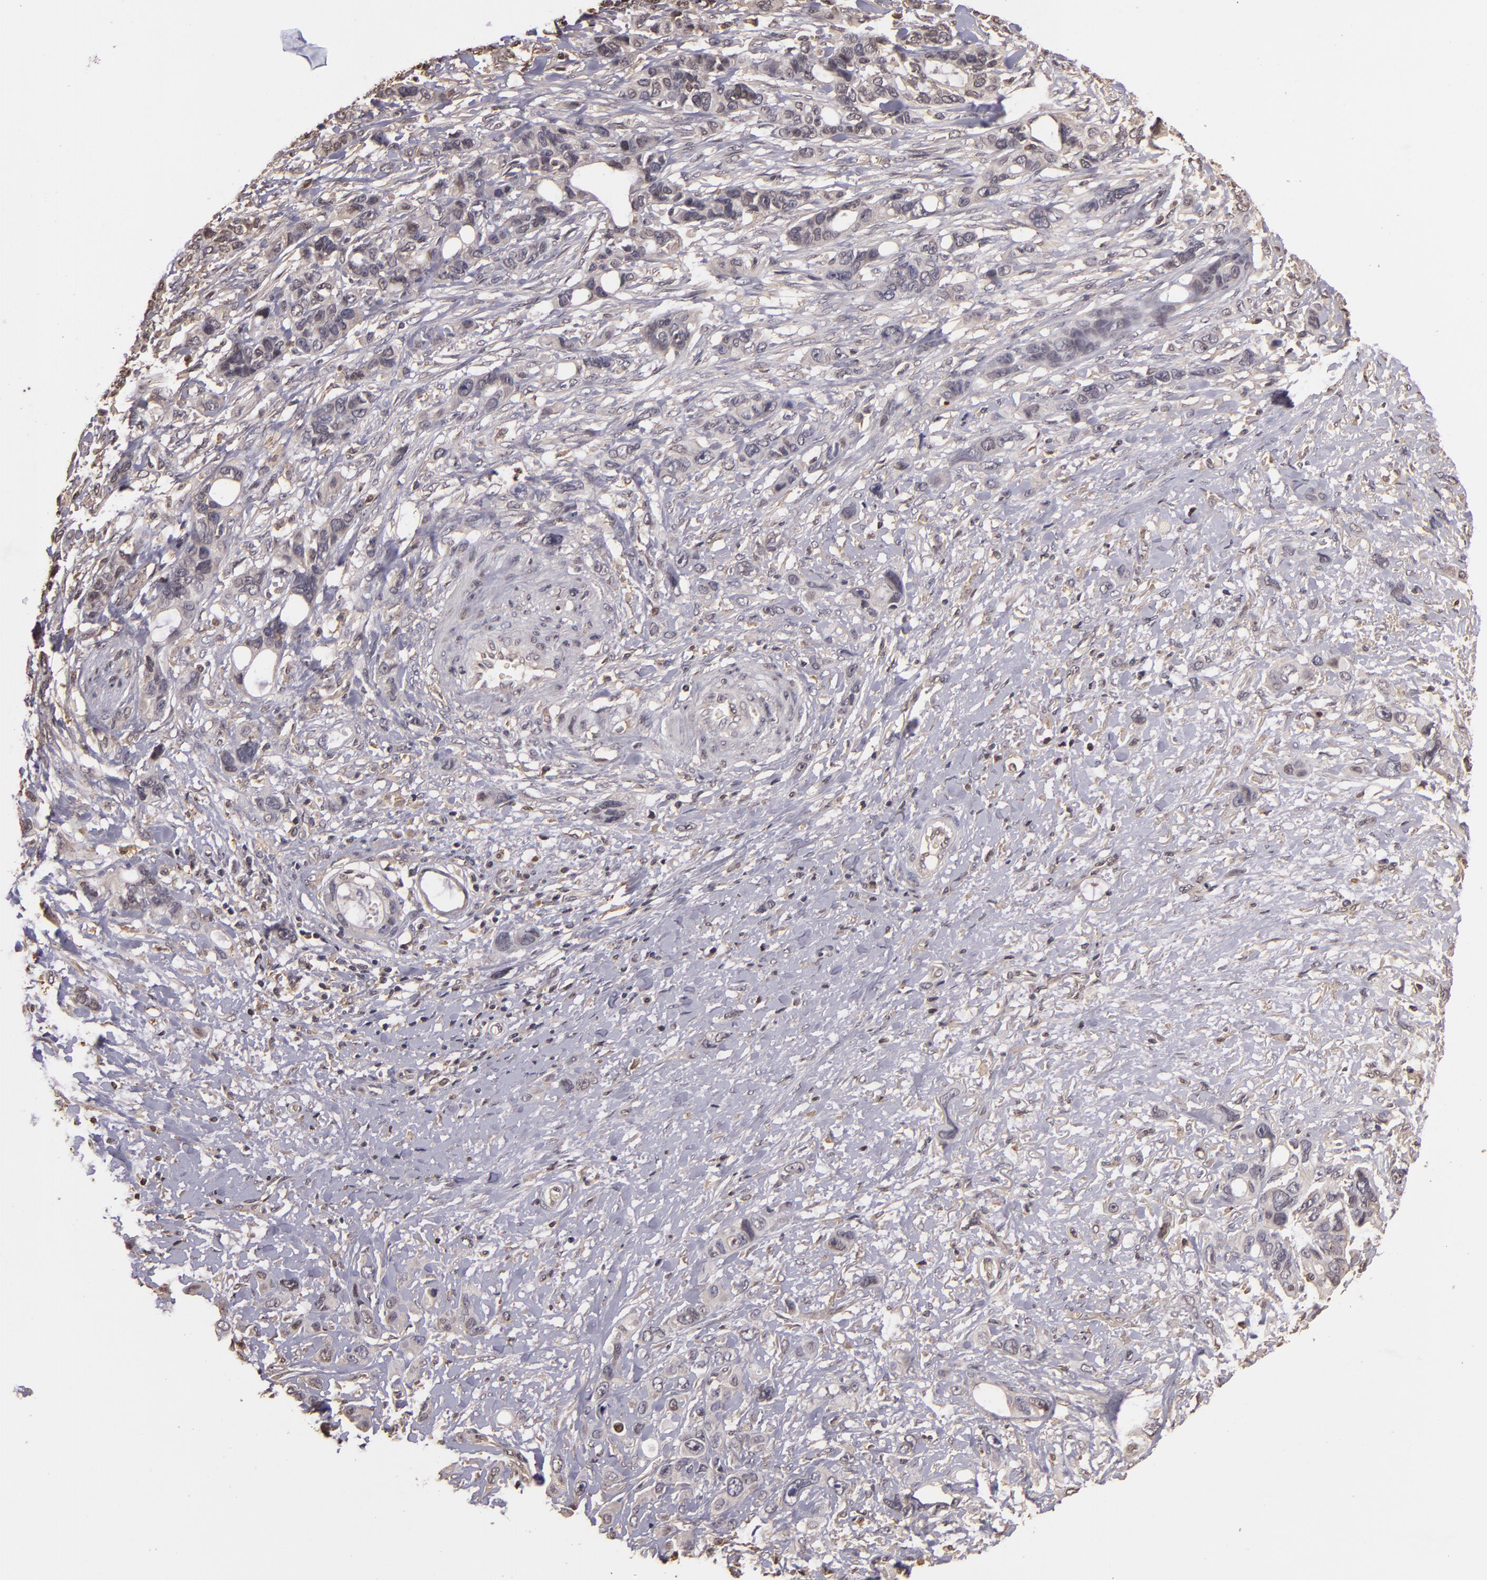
{"staining": {"intensity": "negative", "quantity": "none", "location": "none"}, "tissue": "stomach cancer", "cell_type": "Tumor cells", "image_type": "cancer", "snomed": [{"axis": "morphology", "description": "Adenocarcinoma, NOS"}, {"axis": "topography", "description": "Stomach, upper"}], "caption": "IHC of stomach cancer shows no positivity in tumor cells.", "gene": "ARPC2", "patient": {"sex": "male", "age": 47}}